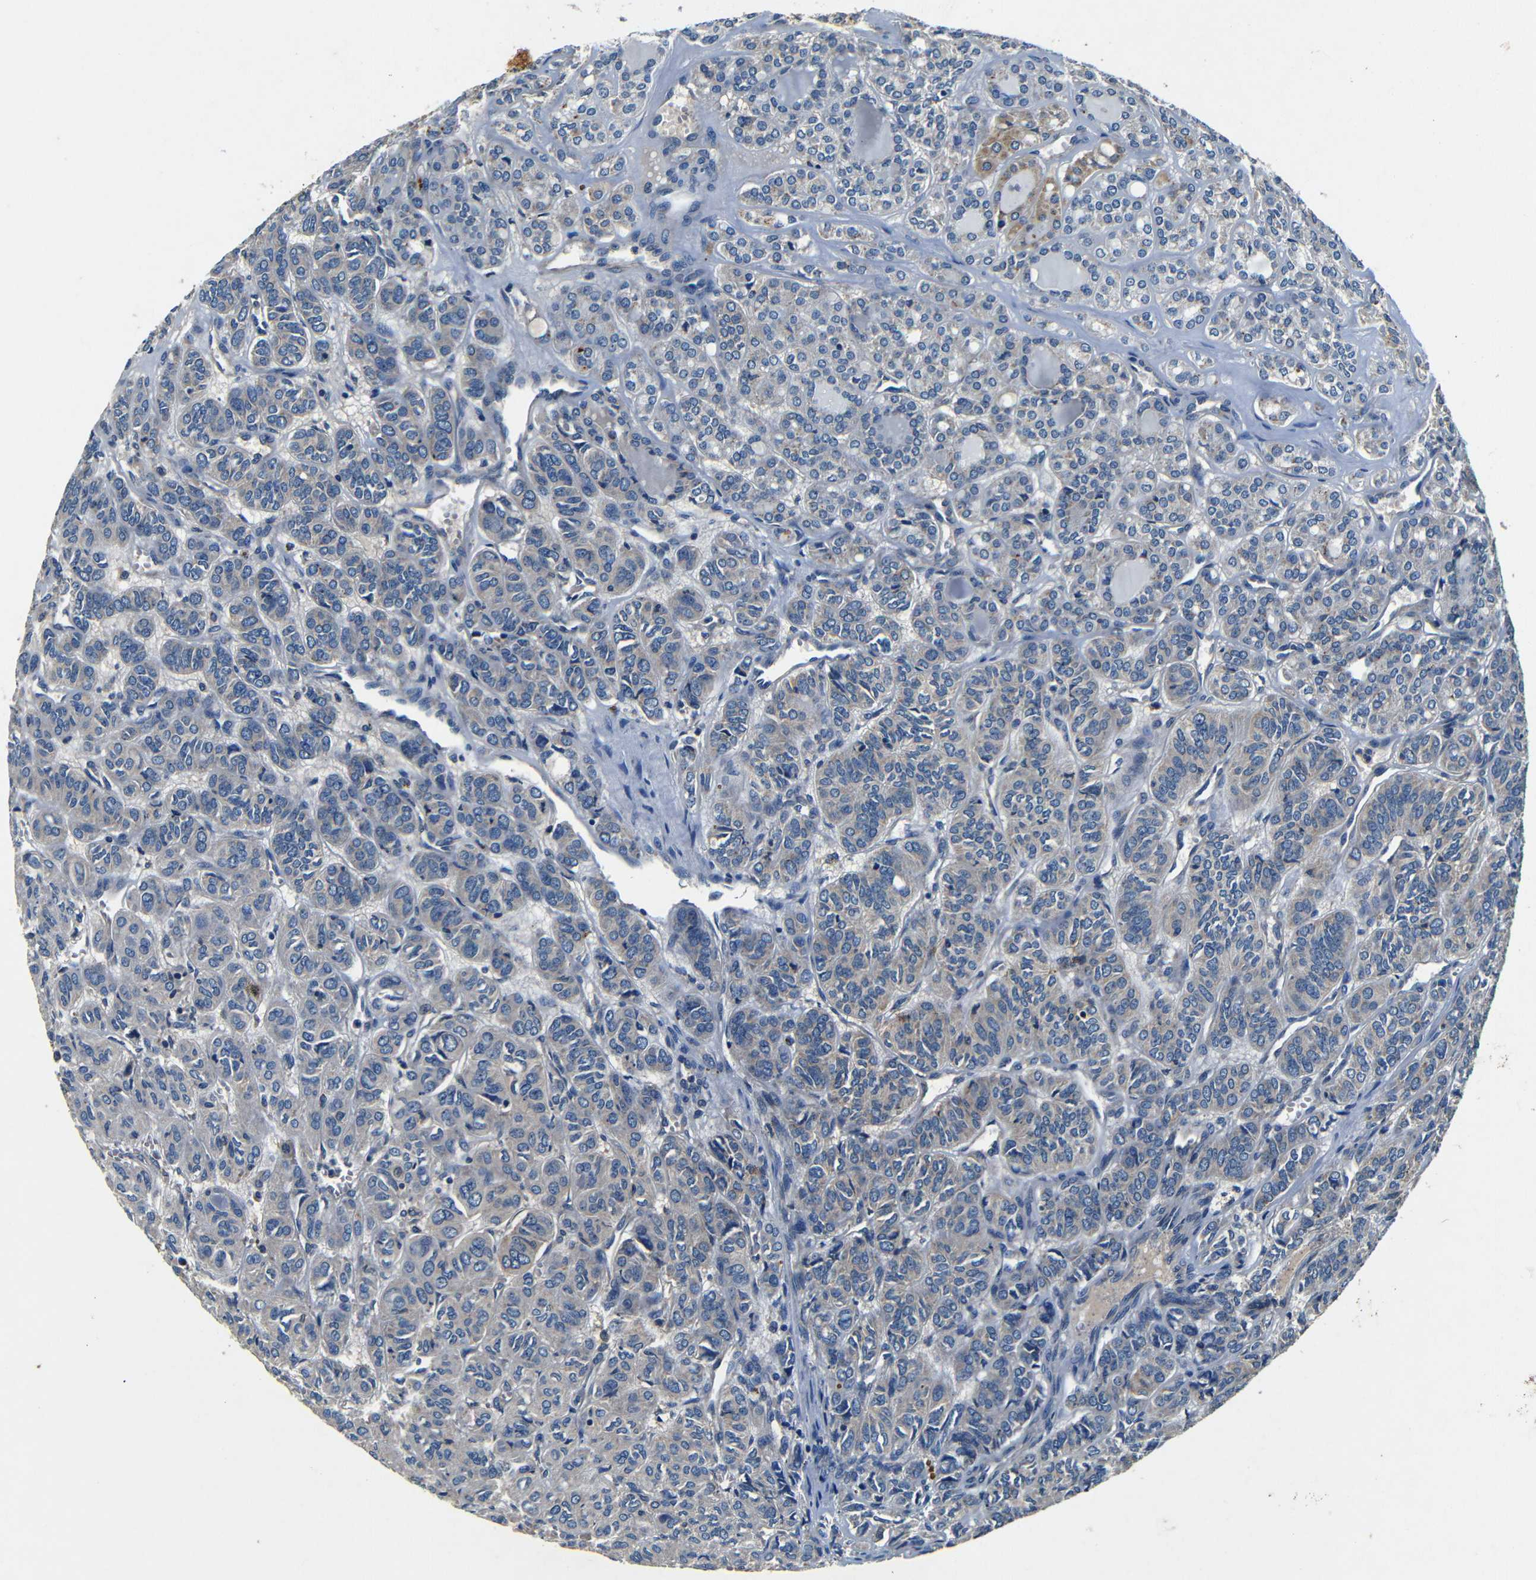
{"staining": {"intensity": "weak", "quantity": "25%-75%", "location": "cytoplasmic/membranous"}, "tissue": "thyroid cancer", "cell_type": "Tumor cells", "image_type": "cancer", "snomed": [{"axis": "morphology", "description": "Follicular adenoma carcinoma, NOS"}, {"axis": "topography", "description": "Thyroid gland"}], "caption": "DAB immunohistochemical staining of thyroid cancer displays weak cytoplasmic/membranous protein positivity in about 25%-75% of tumor cells. The staining was performed using DAB, with brown indicating positive protein expression. Nuclei are stained blue with hematoxylin.", "gene": "MTX1", "patient": {"sex": "female", "age": 71}}